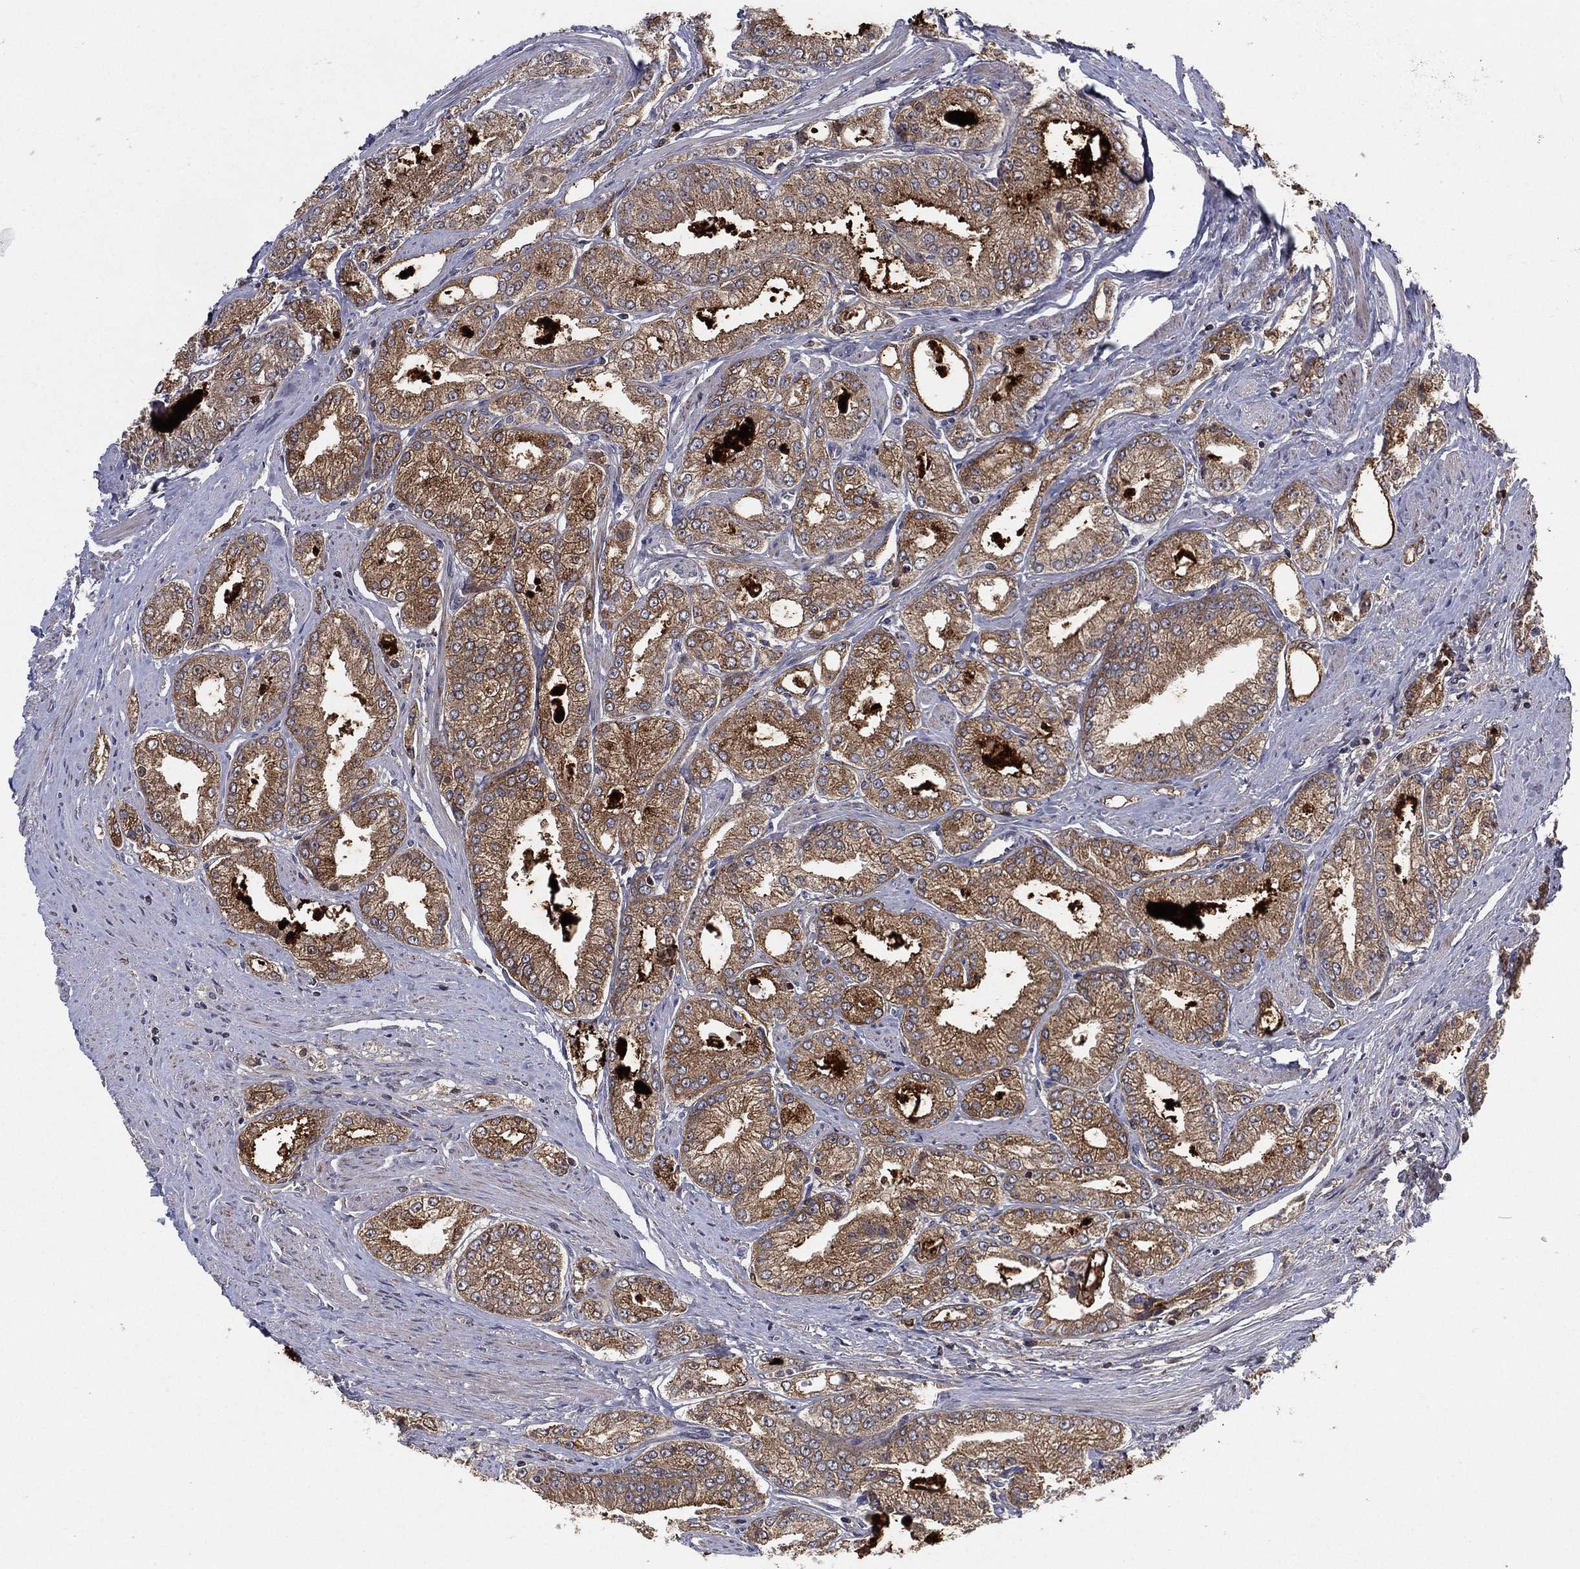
{"staining": {"intensity": "moderate", "quantity": ">75%", "location": "cytoplasmic/membranous"}, "tissue": "prostate cancer", "cell_type": "Tumor cells", "image_type": "cancer", "snomed": [{"axis": "morphology", "description": "Adenocarcinoma, NOS"}, {"axis": "morphology", "description": "Adenocarcinoma, High grade"}, {"axis": "topography", "description": "Prostate"}], "caption": "A medium amount of moderate cytoplasmic/membranous staining is seen in about >75% of tumor cells in prostate cancer tissue.", "gene": "PSMG4", "patient": {"sex": "male", "age": 70}}